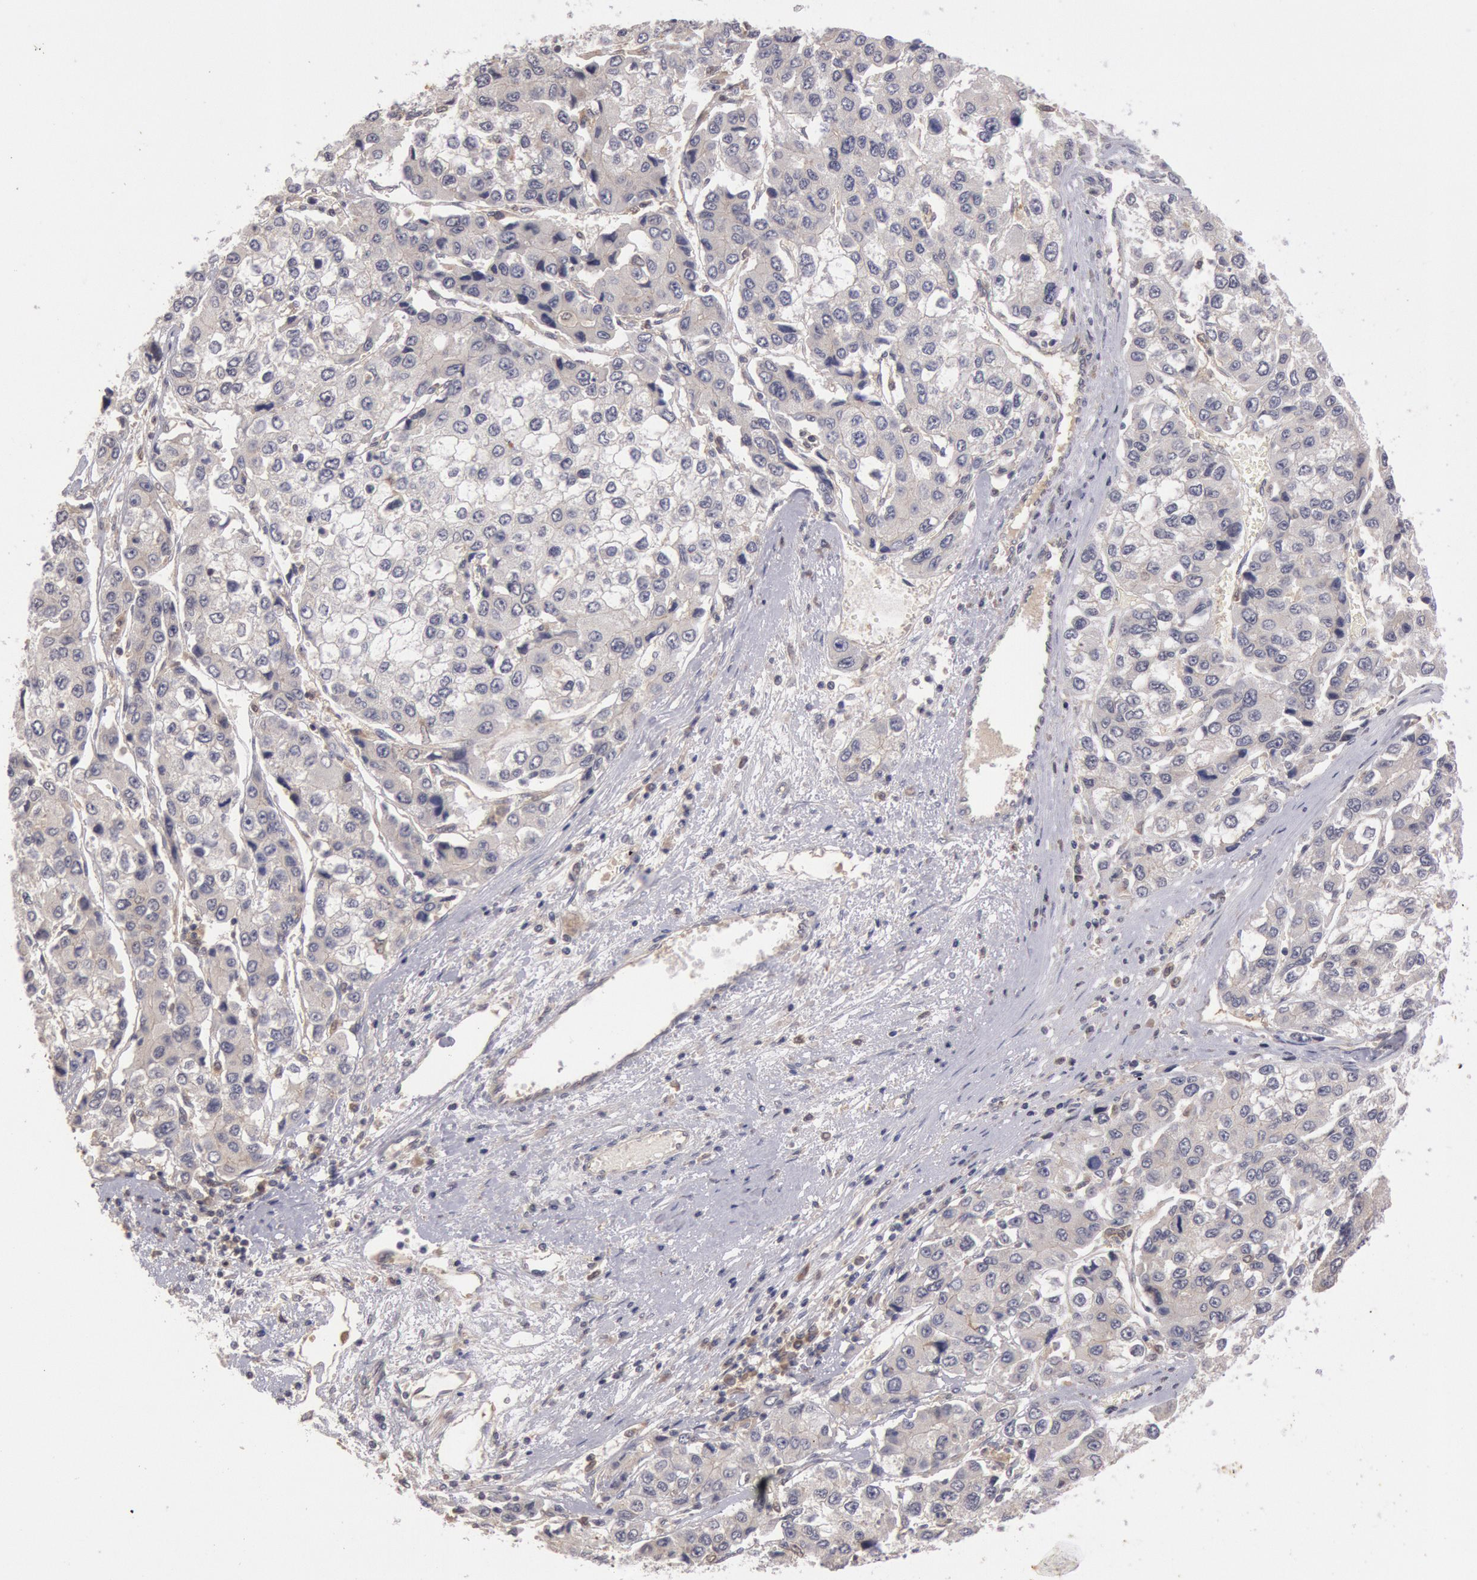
{"staining": {"intensity": "negative", "quantity": "none", "location": "none"}, "tissue": "liver cancer", "cell_type": "Tumor cells", "image_type": "cancer", "snomed": [{"axis": "morphology", "description": "Carcinoma, Hepatocellular, NOS"}, {"axis": "topography", "description": "Liver"}], "caption": "Tumor cells show no significant protein staining in liver hepatocellular carcinoma. The staining was performed using DAB to visualize the protein expression in brown, while the nuclei were stained in blue with hematoxylin (Magnification: 20x).", "gene": "PLA2G6", "patient": {"sex": "female", "age": 66}}